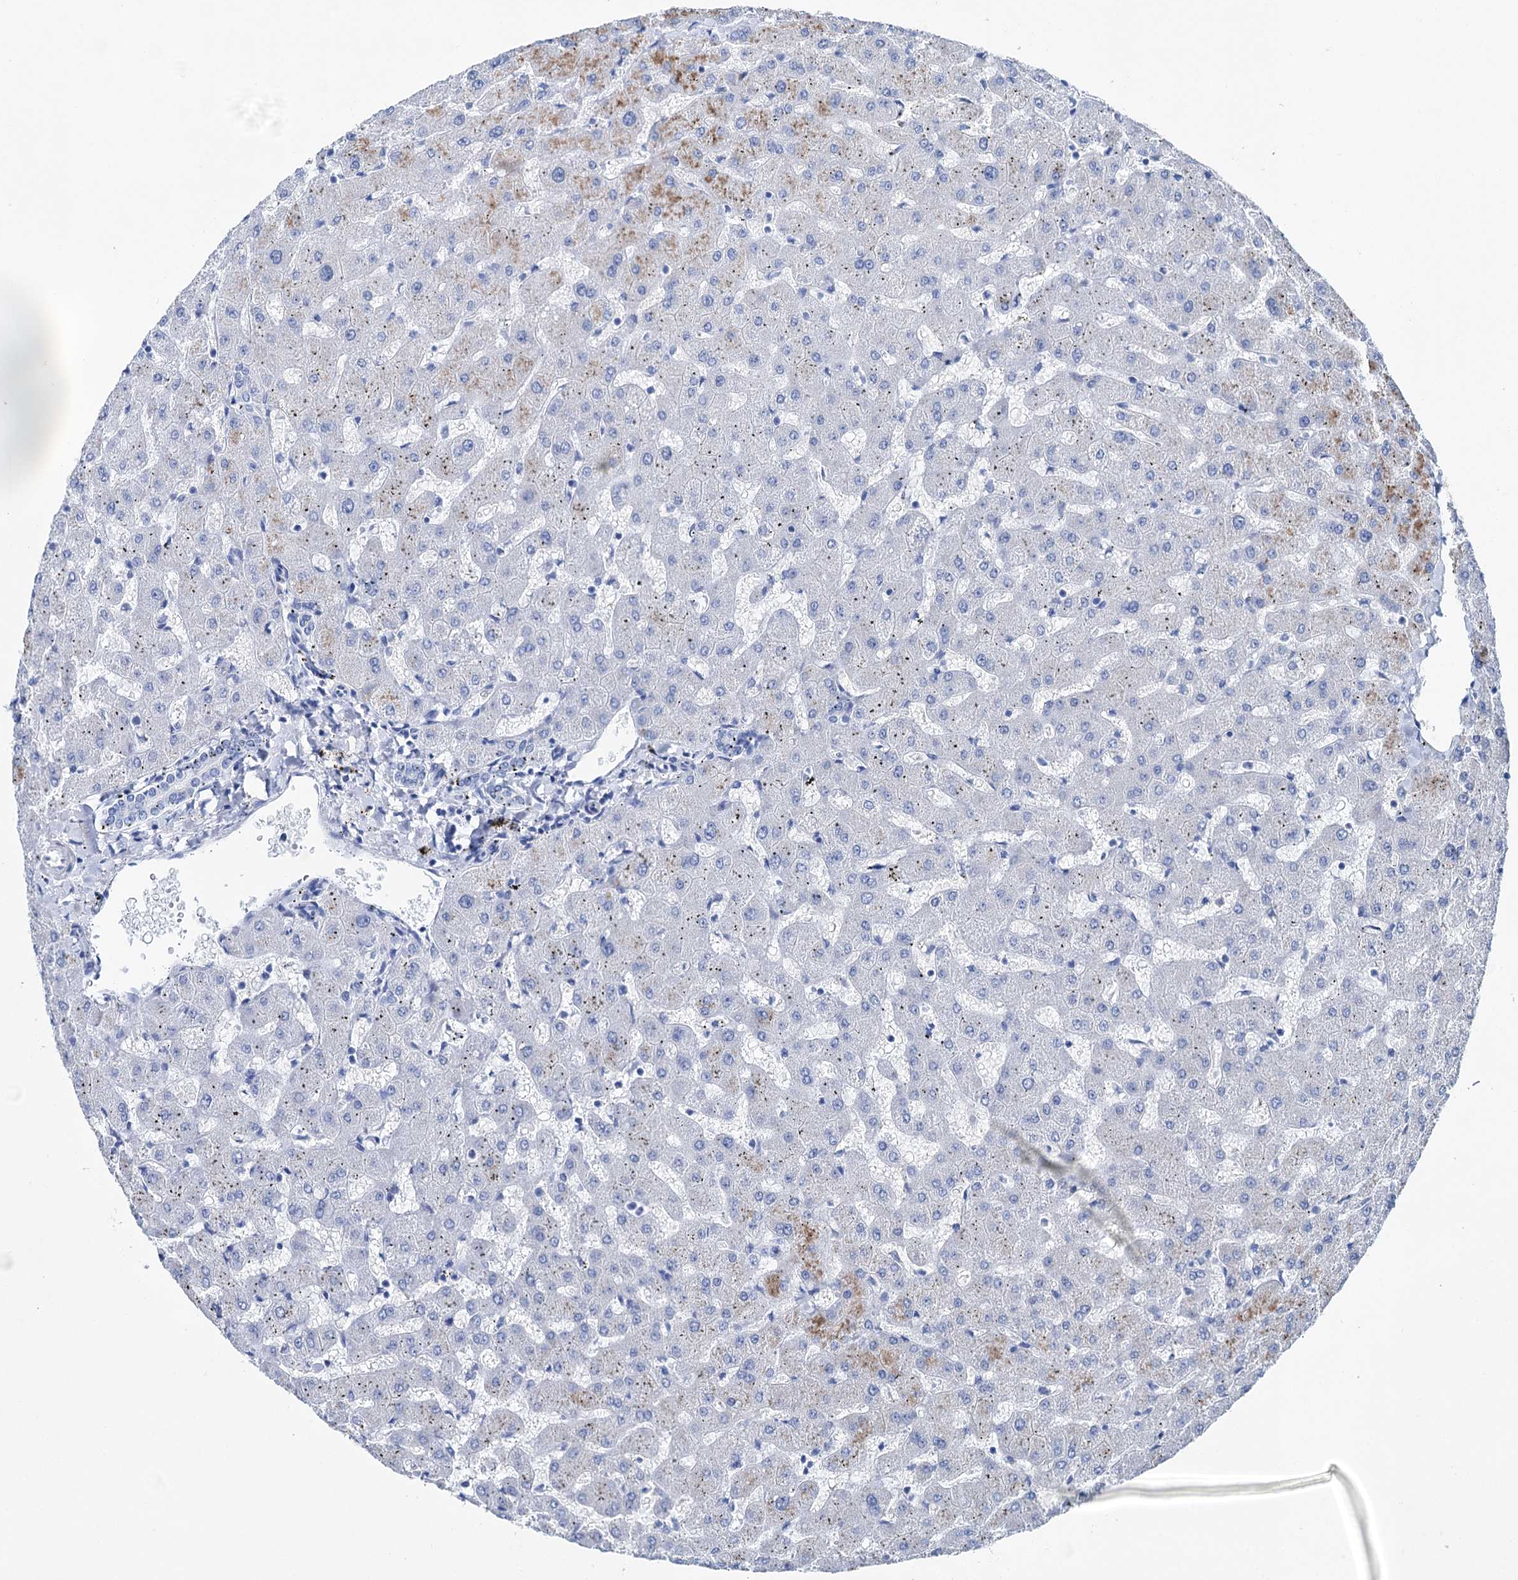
{"staining": {"intensity": "negative", "quantity": "none", "location": "none"}, "tissue": "liver", "cell_type": "Cholangiocytes", "image_type": "normal", "snomed": [{"axis": "morphology", "description": "Normal tissue, NOS"}, {"axis": "topography", "description": "Liver"}], "caption": "This photomicrograph is of benign liver stained with IHC to label a protein in brown with the nuclei are counter-stained blue. There is no expression in cholangiocytes.", "gene": "BRINP1", "patient": {"sex": "female", "age": 63}}